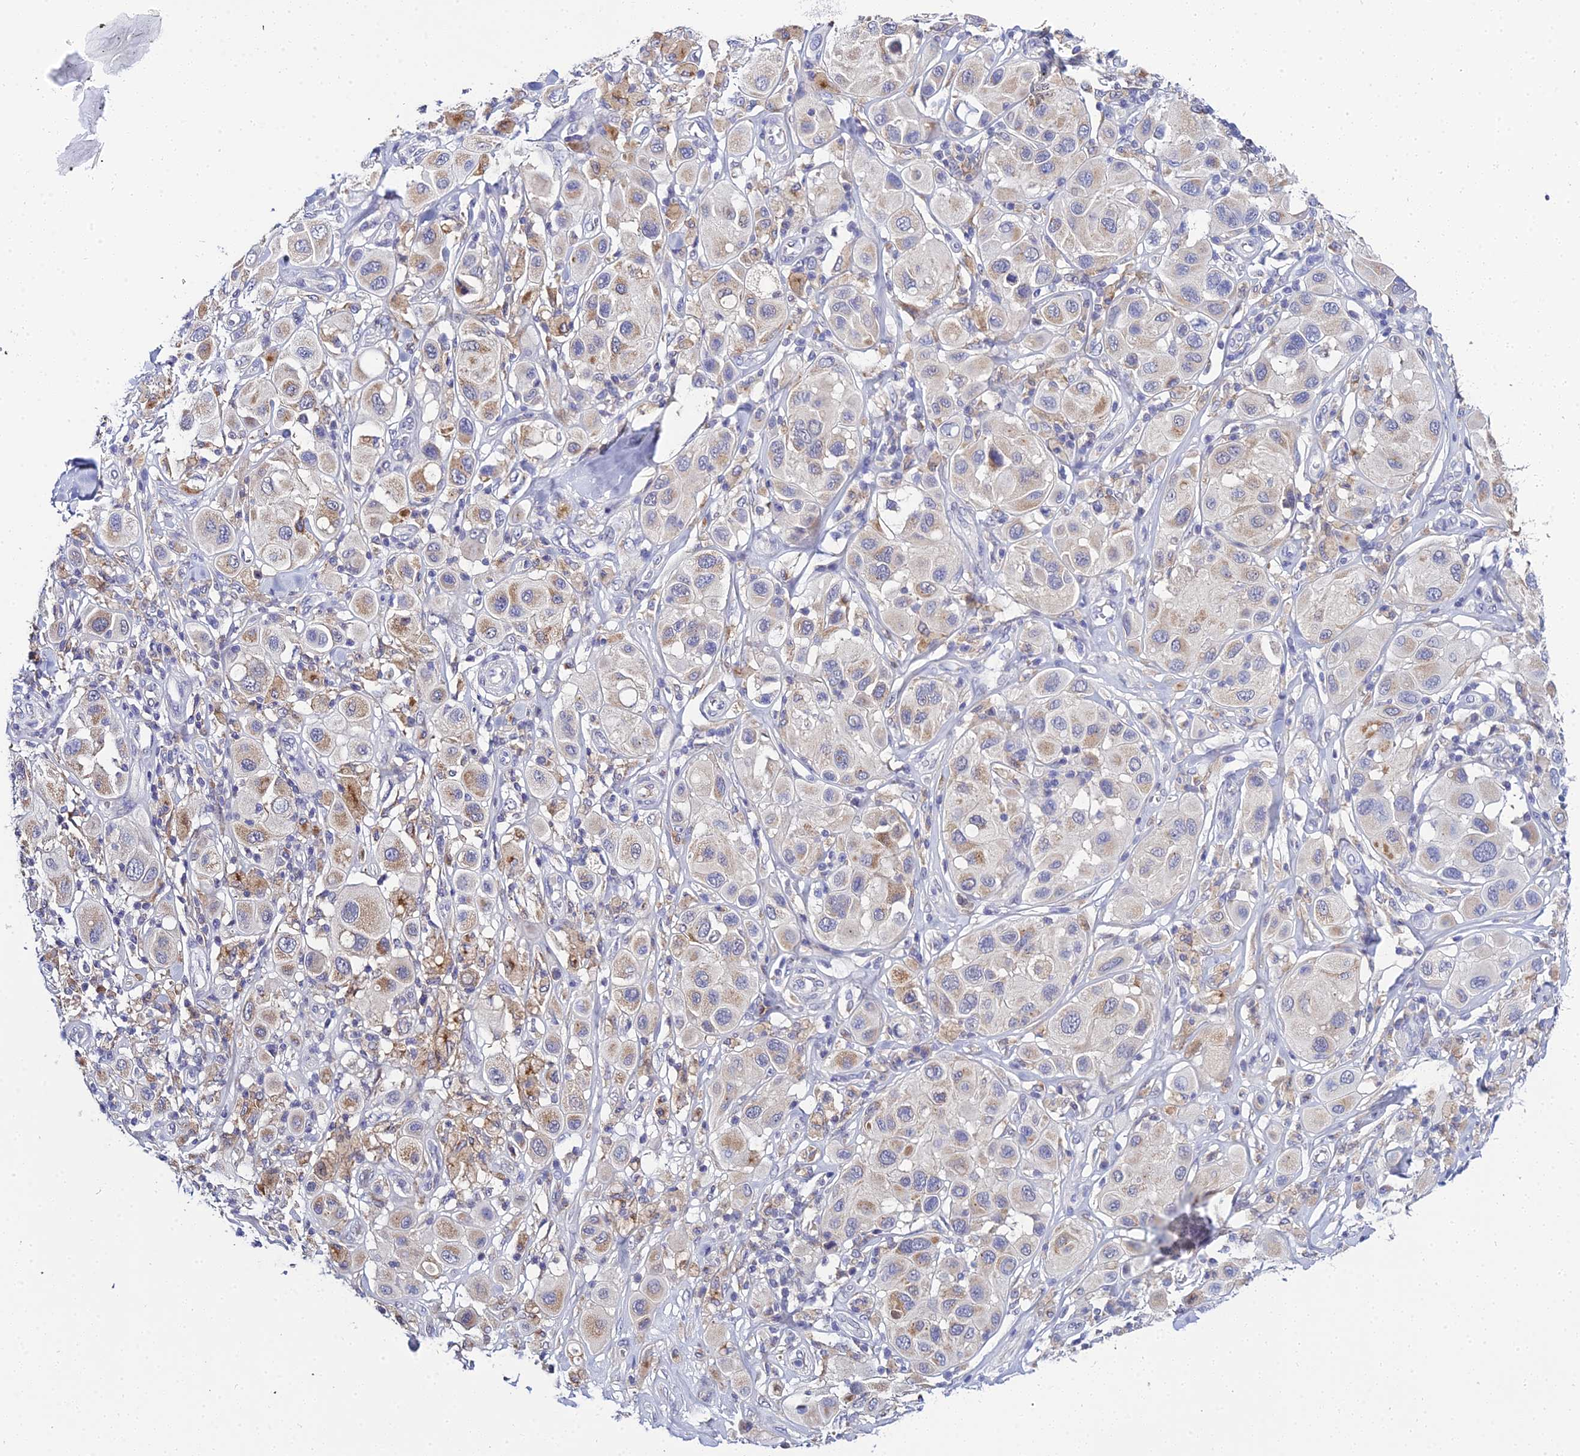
{"staining": {"intensity": "moderate", "quantity": "<25%", "location": "cytoplasmic/membranous"}, "tissue": "melanoma", "cell_type": "Tumor cells", "image_type": "cancer", "snomed": [{"axis": "morphology", "description": "Malignant melanoma, Metastatic site"}, {"axis": "topography", "description": "Skin"}], "caption": "An image showing moderate cytoplasmic/membranous expression in approximately <25% of tumor cells in malignant melanoma (metastatic site), as visualized by brown immunohistochemical staining.", "gene": "ZXDA", "patient": {"sex": "male", "age": 41}}